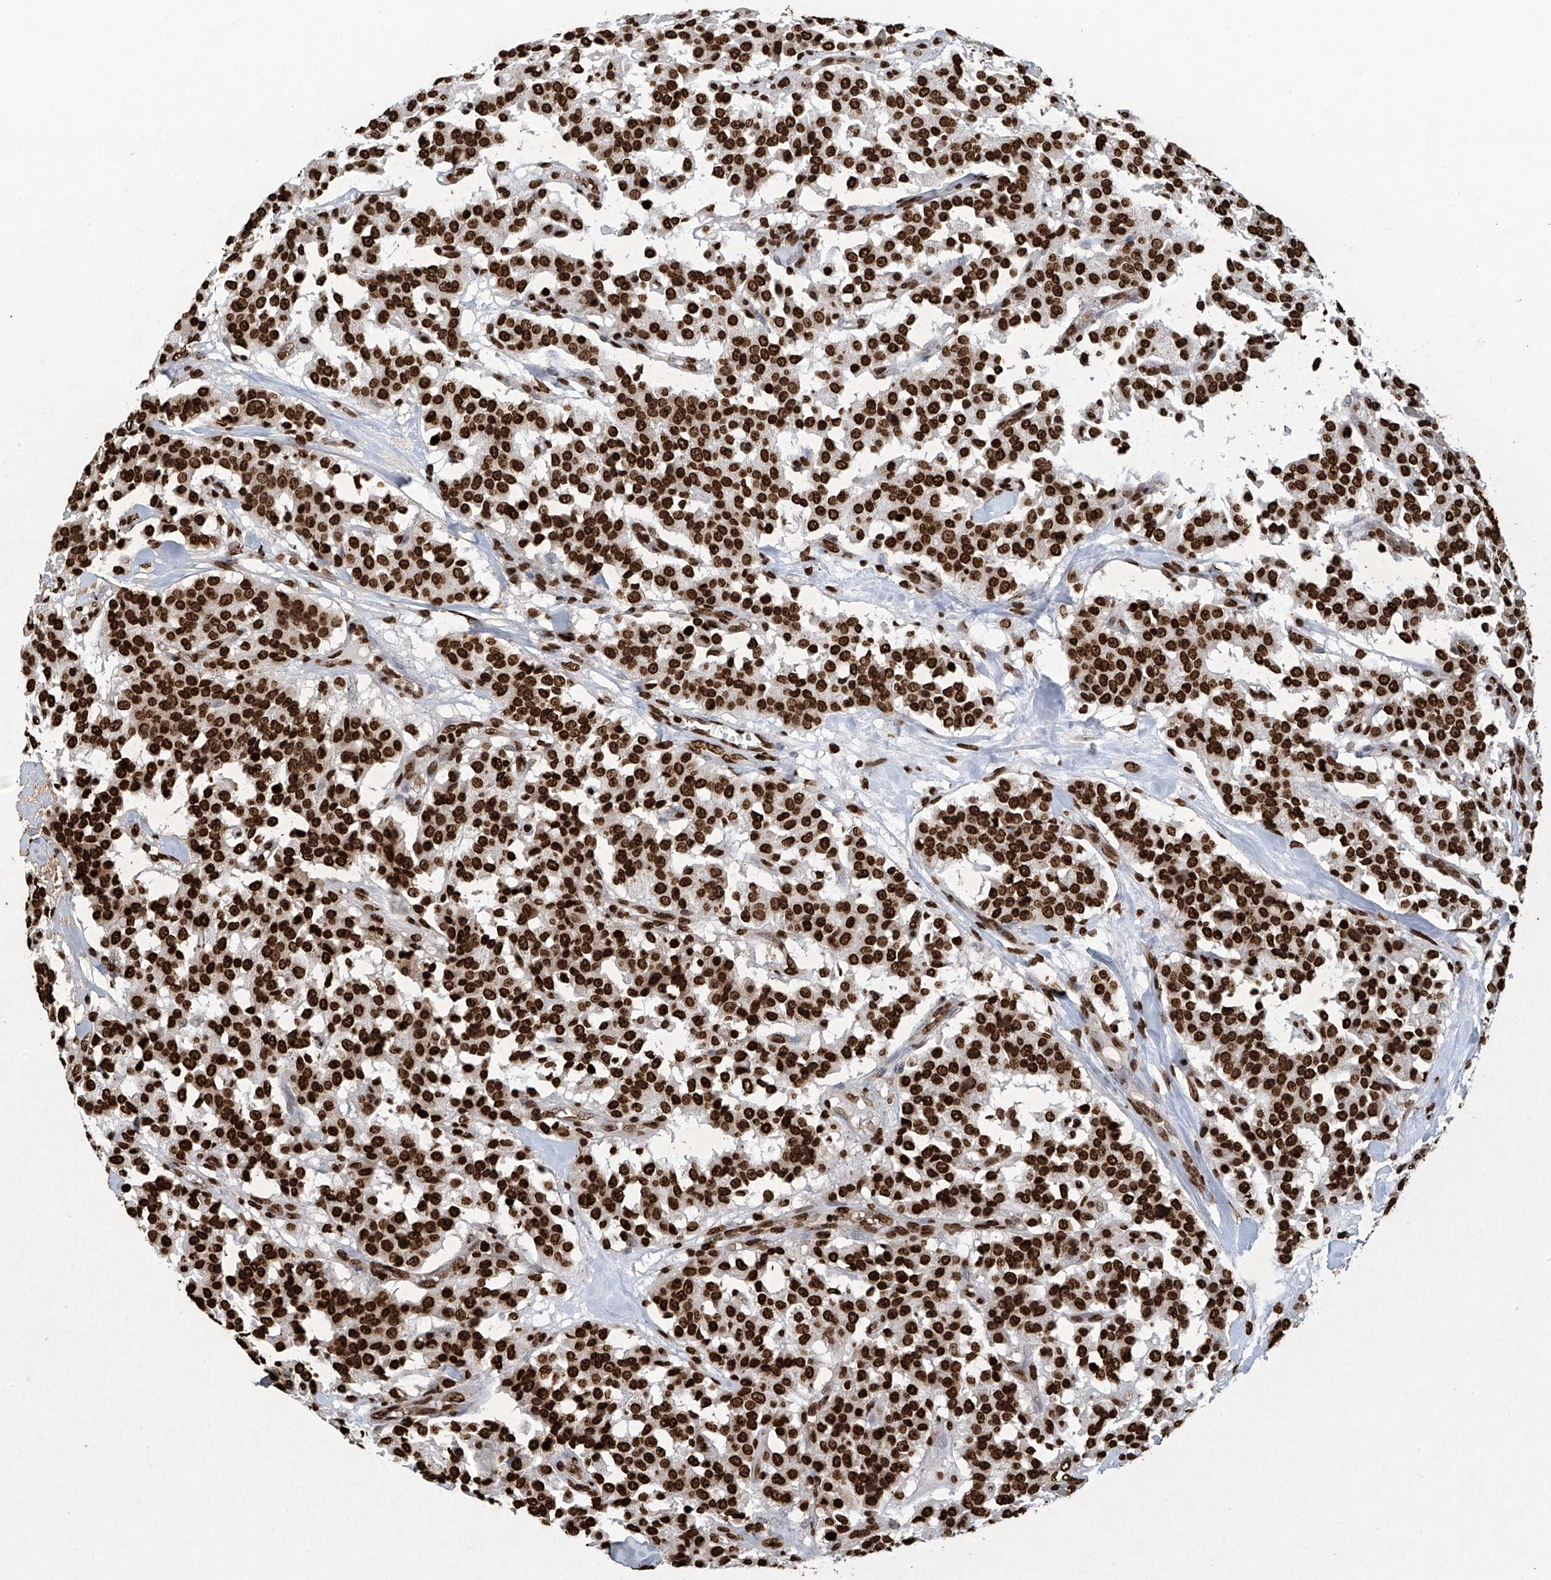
{"staining": {"intensity": "strong", "quantity": ">75%", "location": "nuclear"}, "tissue": "carcinoid", "cell_type": "Tumor cells", "image_type": "cancer", "snomed": [{"axis": "morphology", "description": "Carcinoid, malignant, NOS"}, {"axis": "topography", "description": "Lung"}], "caption": "Immunohistochemistry (IHC) (DAB (3,3'-diaminobenzidine)) staining of carcinoid exhibits strong nuclear protein positivity in approximately >75% of tumor cells.", "gene": "H3-3A", "patient": {"sex": "male", "age": 30}}